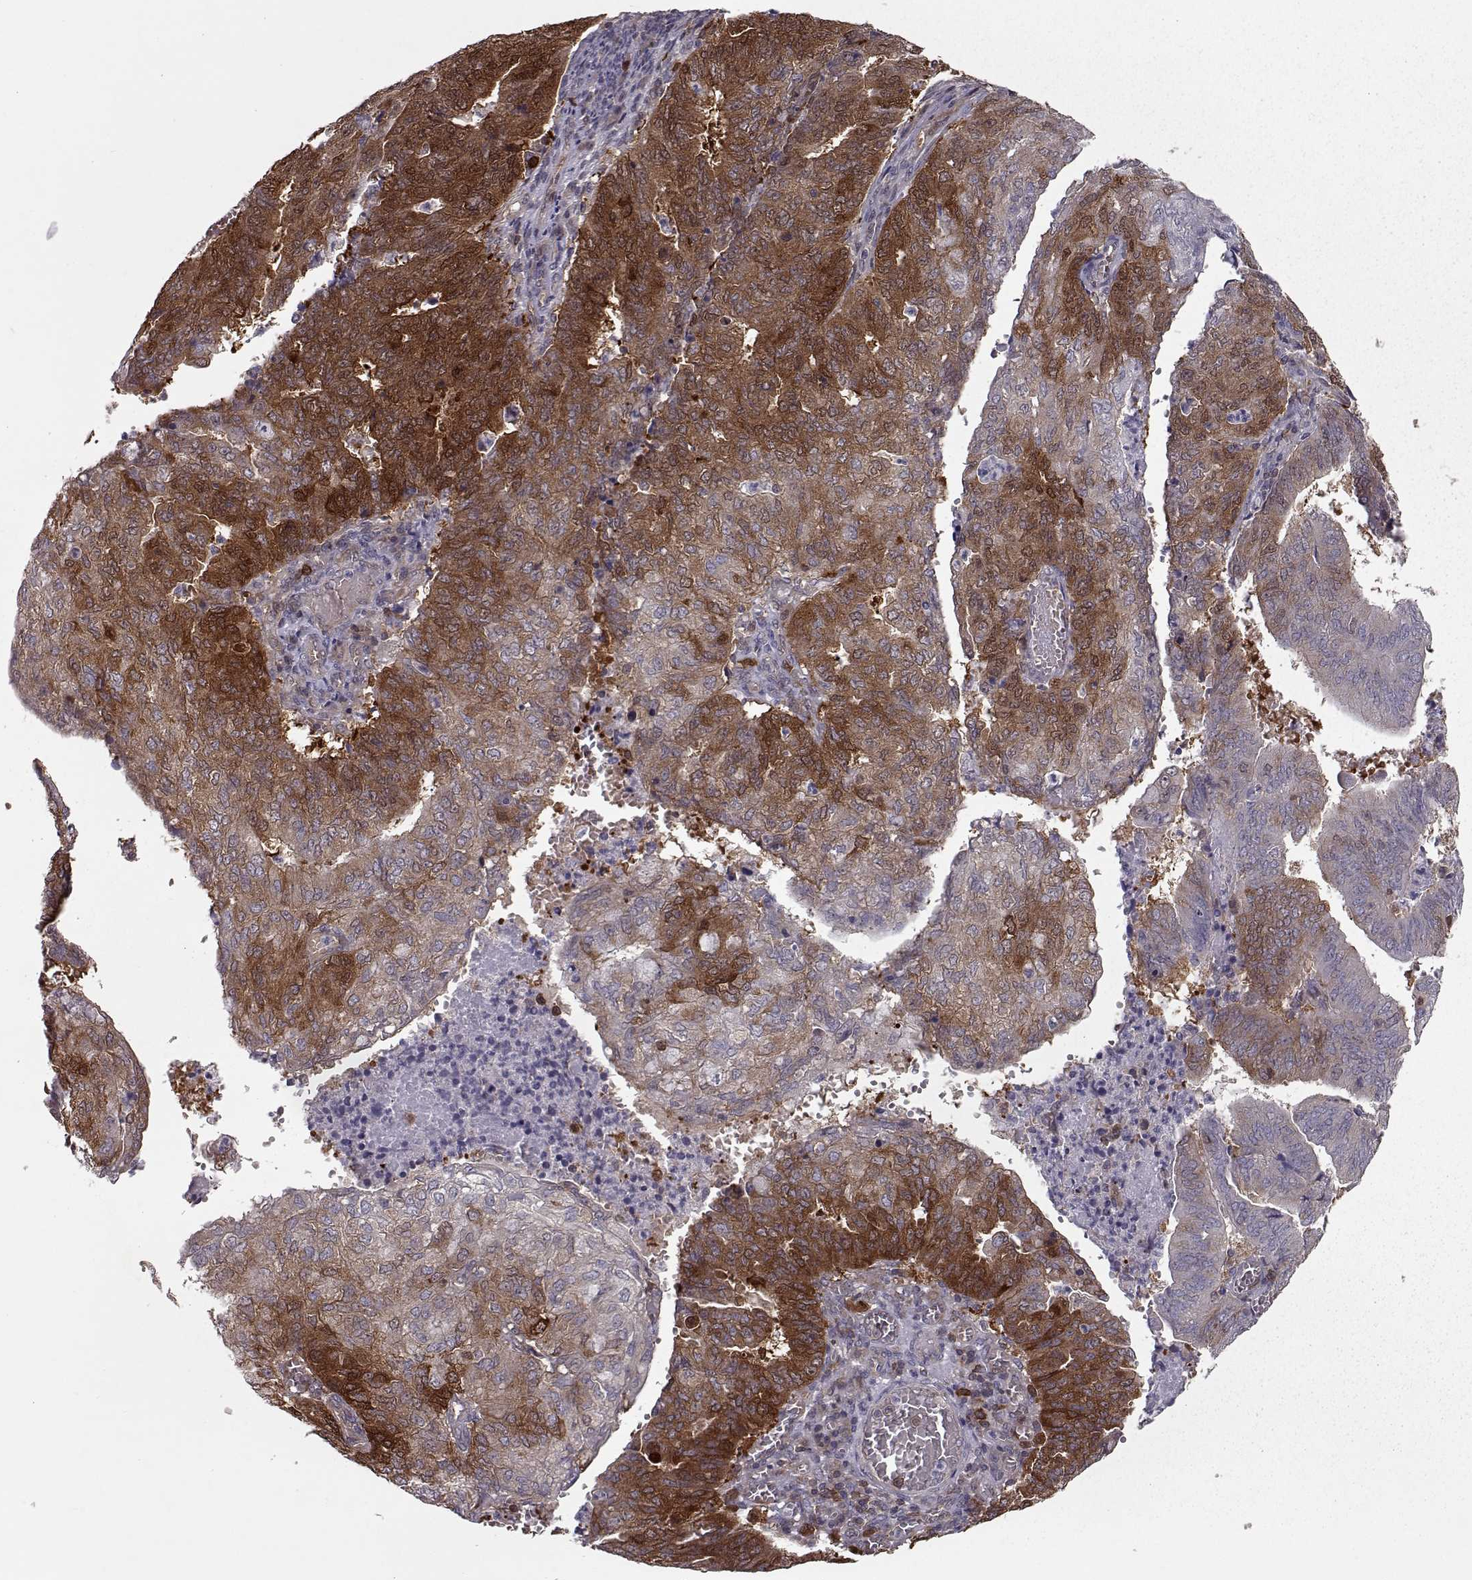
{"staining": {"intensity": "strong", "quantity": ">75%", "location": "cytoplasmic/membranous"}, "tissue": "endometrial cancer", "cell_type": "Tumor cells", "image_type": "cancer", "snomed": [{"axis": "morphology", "description": "Adenocarcinoma, NOS"}, {"axis": "topography", "description": "Endometrium"}], "caption": "The micrograph shows immunohistochemical staining of adenocarcinoma (endometrial). There is strong cytoplasmic/membranous expression is seen in about >75% of tumor cells.", "gene": "RANBP1", "patient": {"sex": "female", "age": 82}}